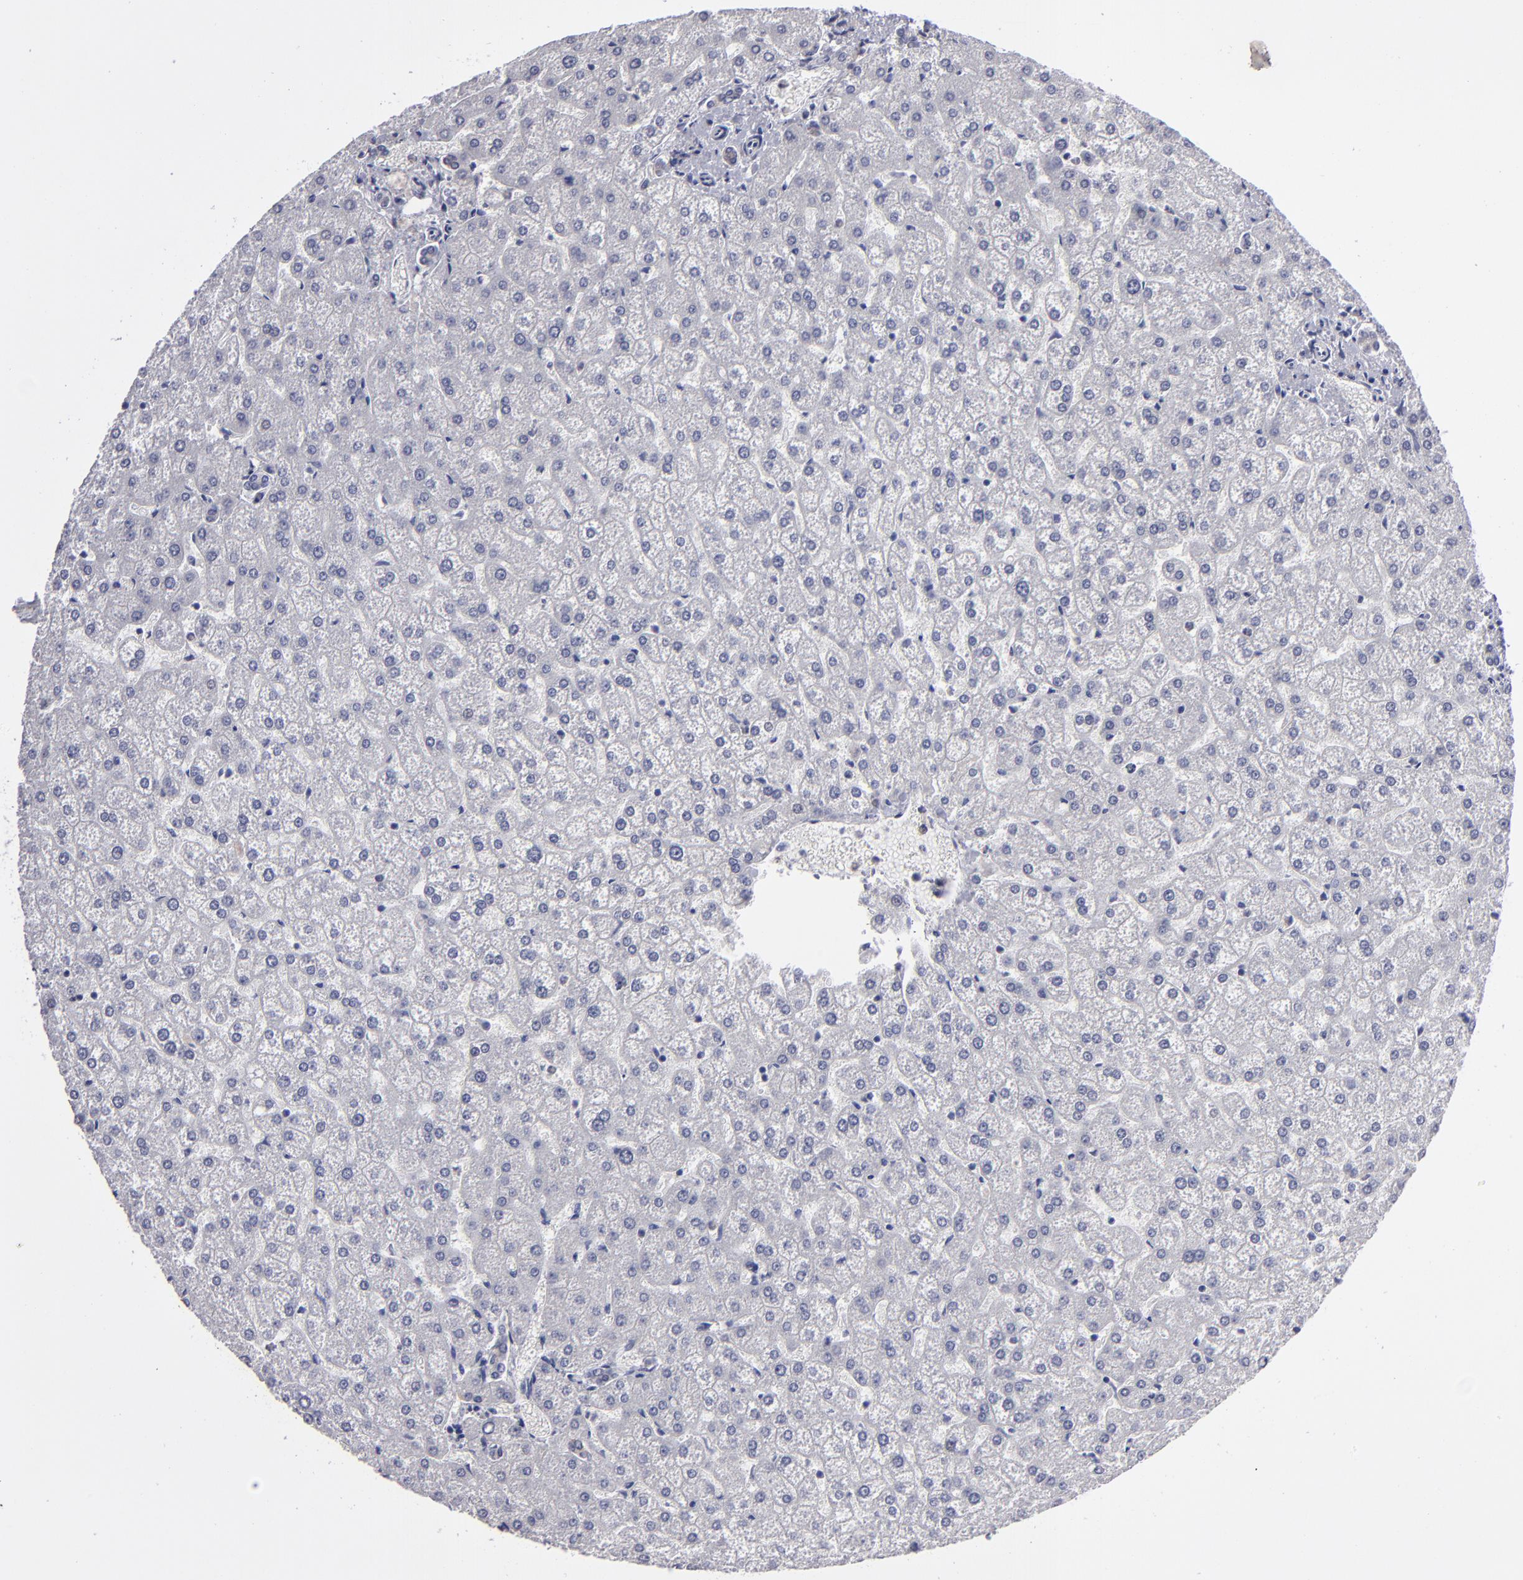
{"staining": {"intensity": "weak", "quantity": ">75%", "location": "cytoplasmic/membranous"}, "tissue": "liver", "cell_type": "Cholangiocytes", "image_type": "normal", "snomed": [{"axis": "morphology", "description": "Normal tissue, NOS"}, {"axis": "topography", "description": "Liver"}], "caption": "This micrograph exhibits benign liver stained with immunohistochemistry to label a protein in brown. The cytoplasmic/membranous of cholangiocytes show weak positivity for the protein. Nuclei are counter-stained blue.", "gene": "ZNF175", "patient": {"sex": "female", "age": 32}}